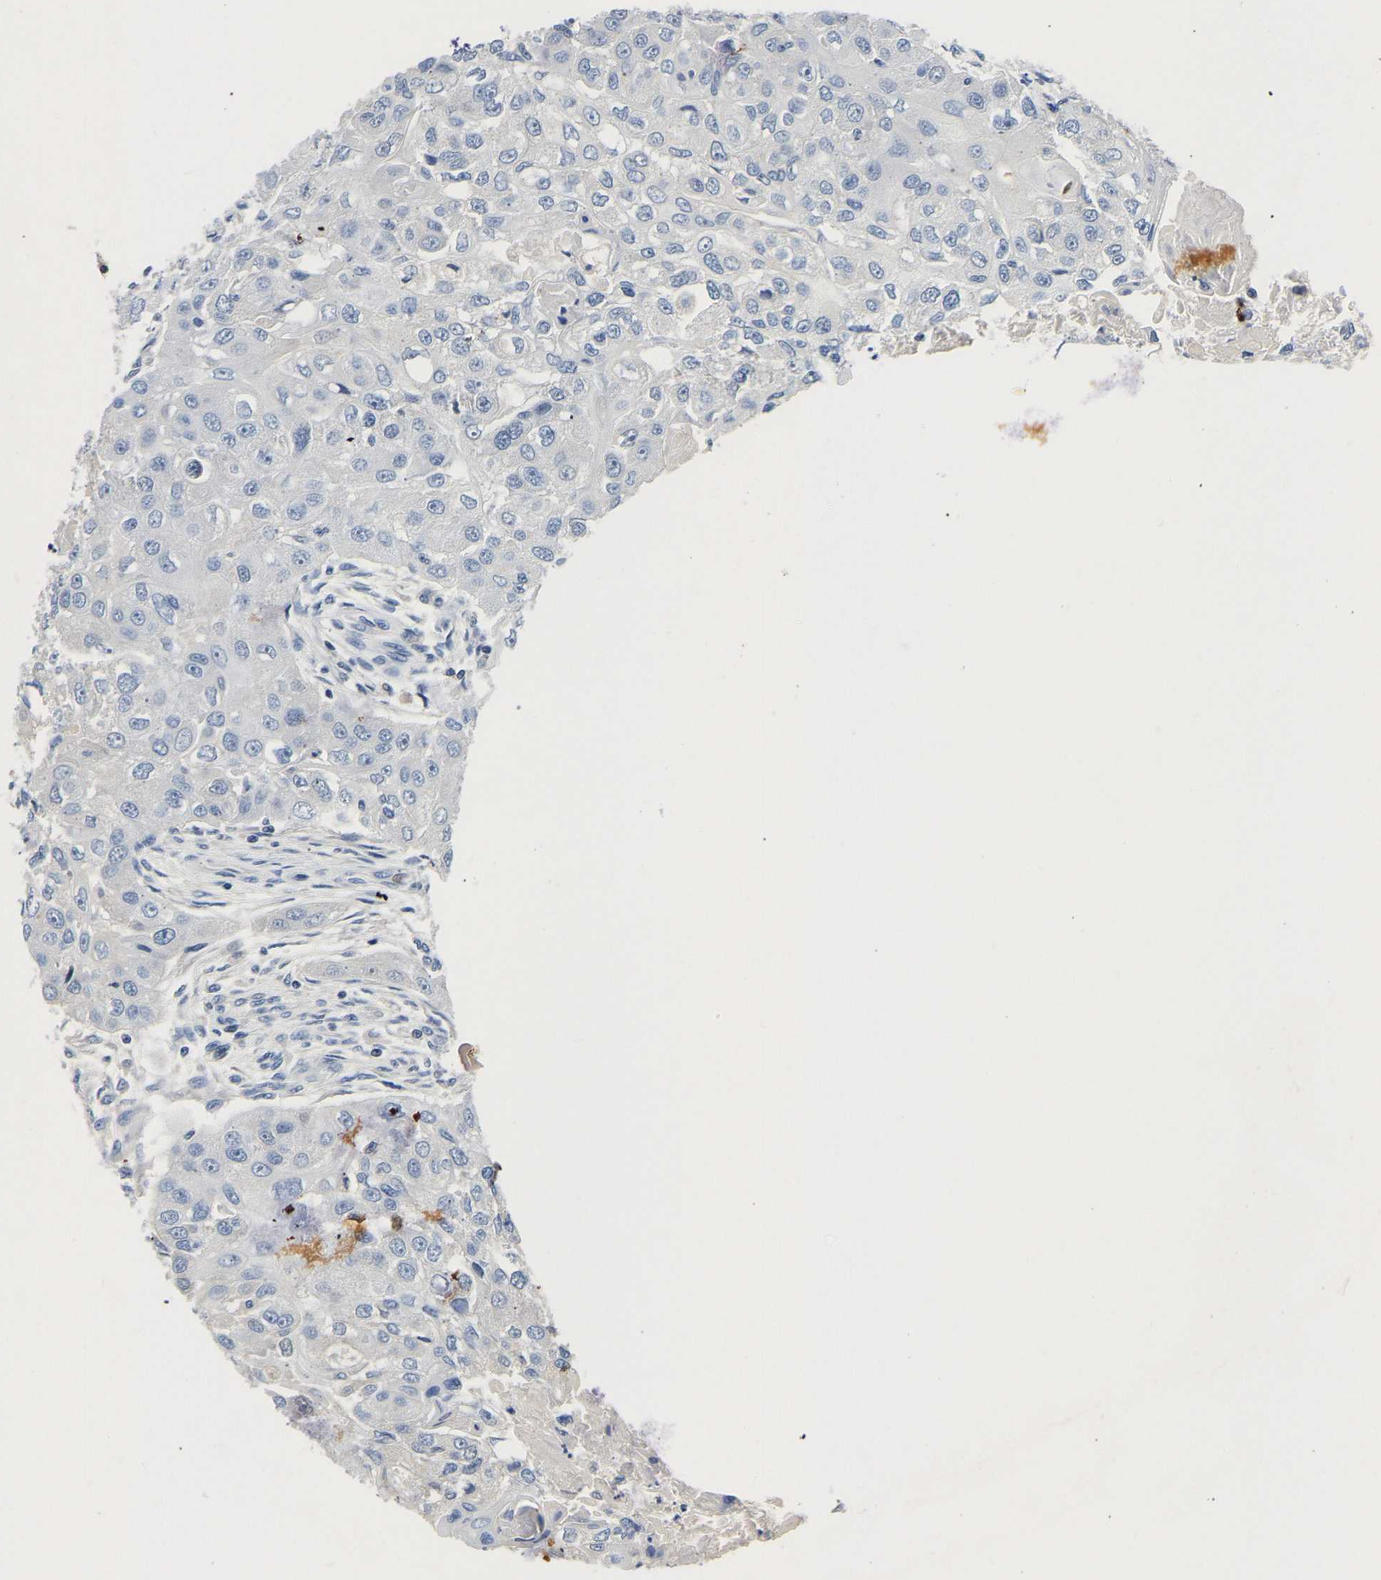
{"staining": {"intensity": "negative", "quantity": "none", "location": "none"}, "tissue": "head and neck cancer", "cell_type": "Tumor cells", "image_type": "cancer", "snomed": [{"axis": "morphology", "description": "Normal tissue, NOS"}, {"axis": "morphology", "description": "Squamous cell carcinoma, NOS"}, {"axis": "topography", "description": "Skeletal muscle"}, {"axis": "topography", "description": "Head-Neck"}], "caption": "High power microscopy image of an IHC photomicrograph of head and neck cancer, revealing no significant staining in tumor cells.", "gene": "PCK2", "patient": {"sex": "male", "age": 51}}